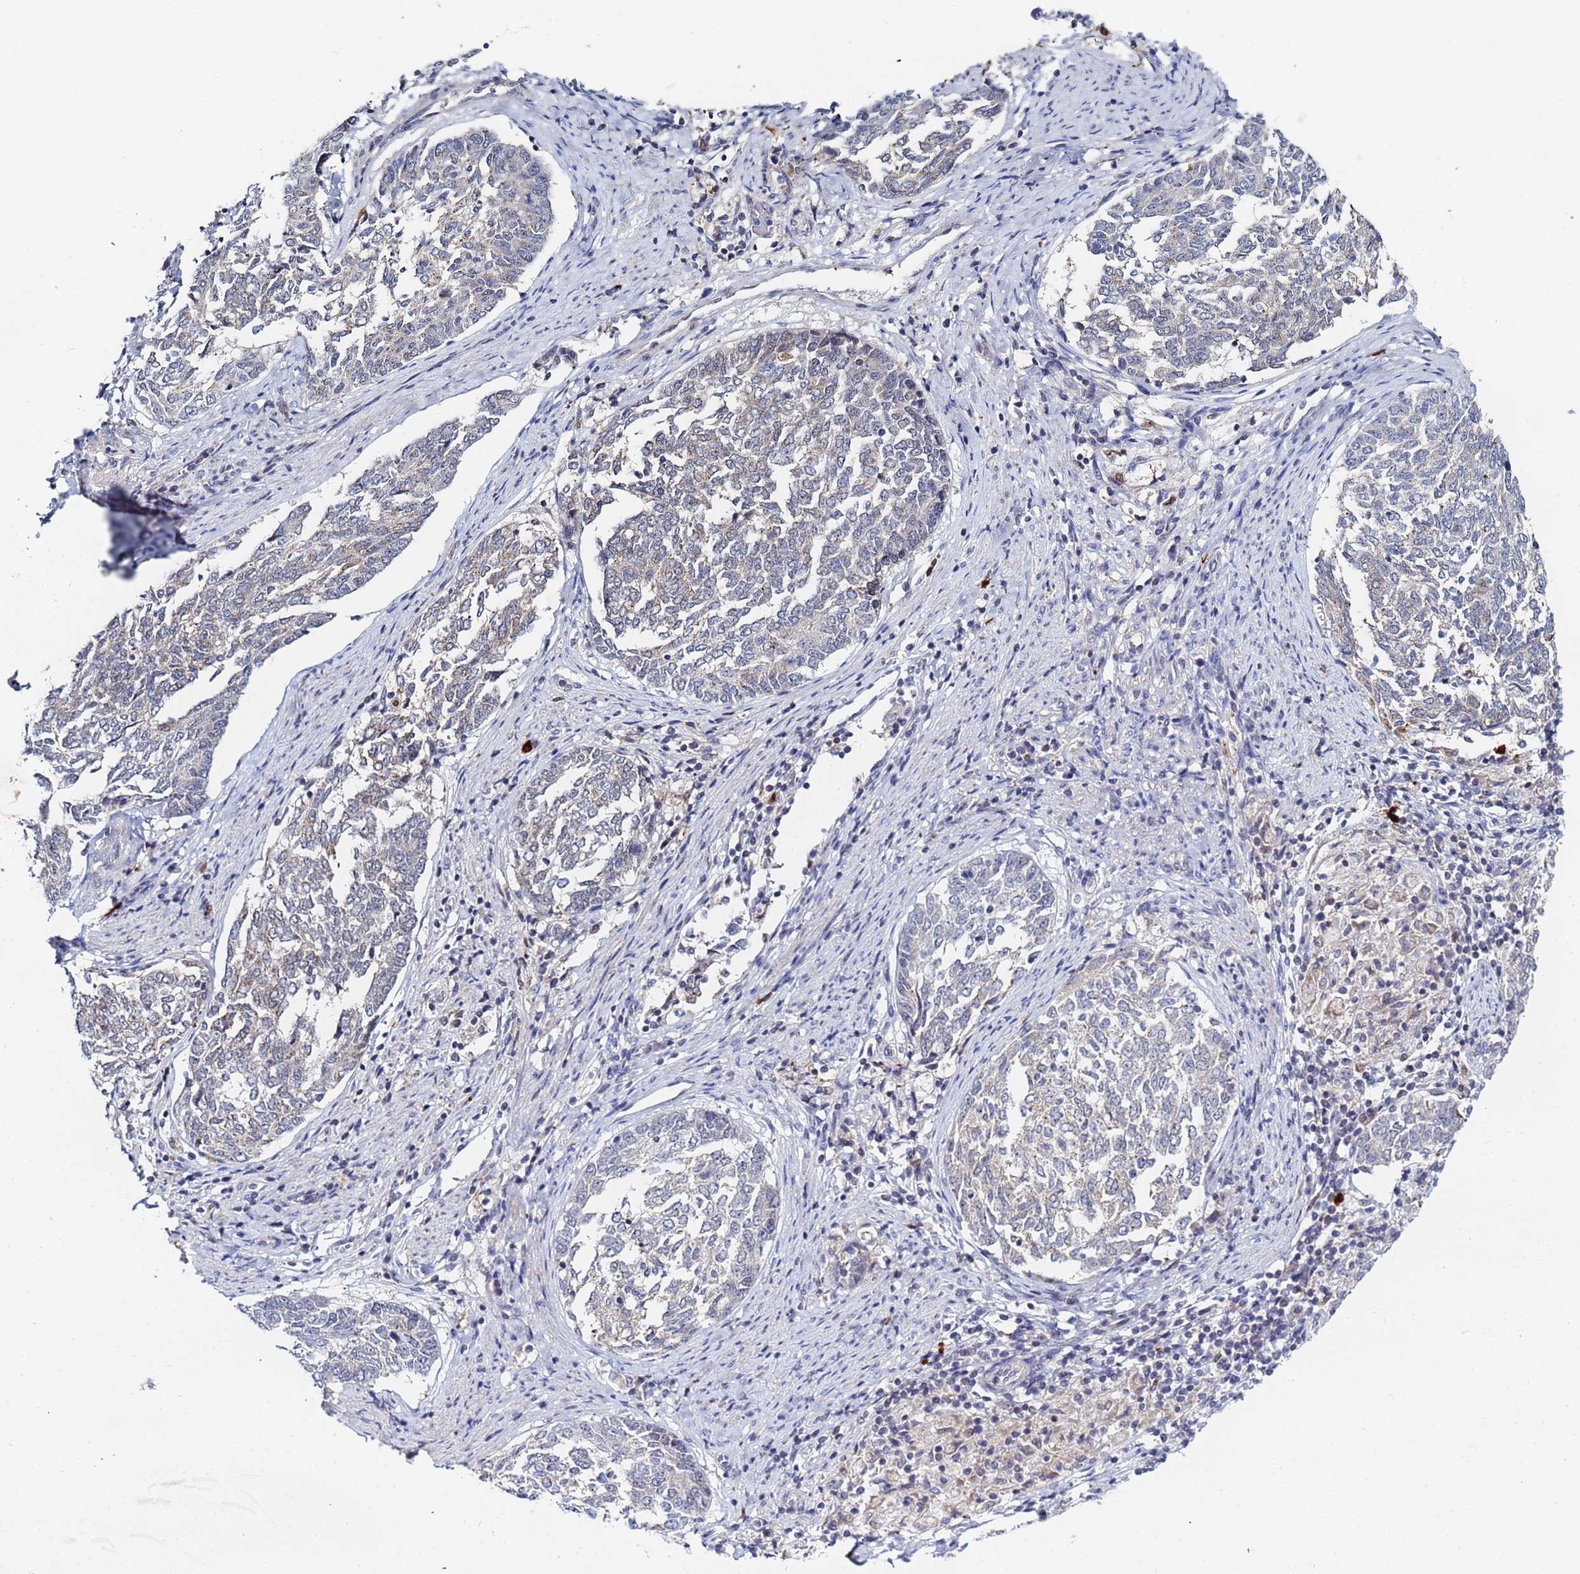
{"staining": {"intensity": "negative", "quantity": "none", "location": "none"}, "tissue": "endometrial cancer", "cell_type": "Tumor cells", "image_type": "cancer", "snomed": [{"axis": "morphology", "description": "Adenocarcinoma, NOS"}, {"axis": "topography", "description": "Endometrium"}], "caption": "IHC of endometrial cancer shows no staining in tumor cells. The staining is performed using DAB (3,3'-diaminobenzidine) brown chromogen with nuclei counter-stained in using hematoxylin.", "gene": "MTCL1", "patient": {"sex": "female", "age": 80}}